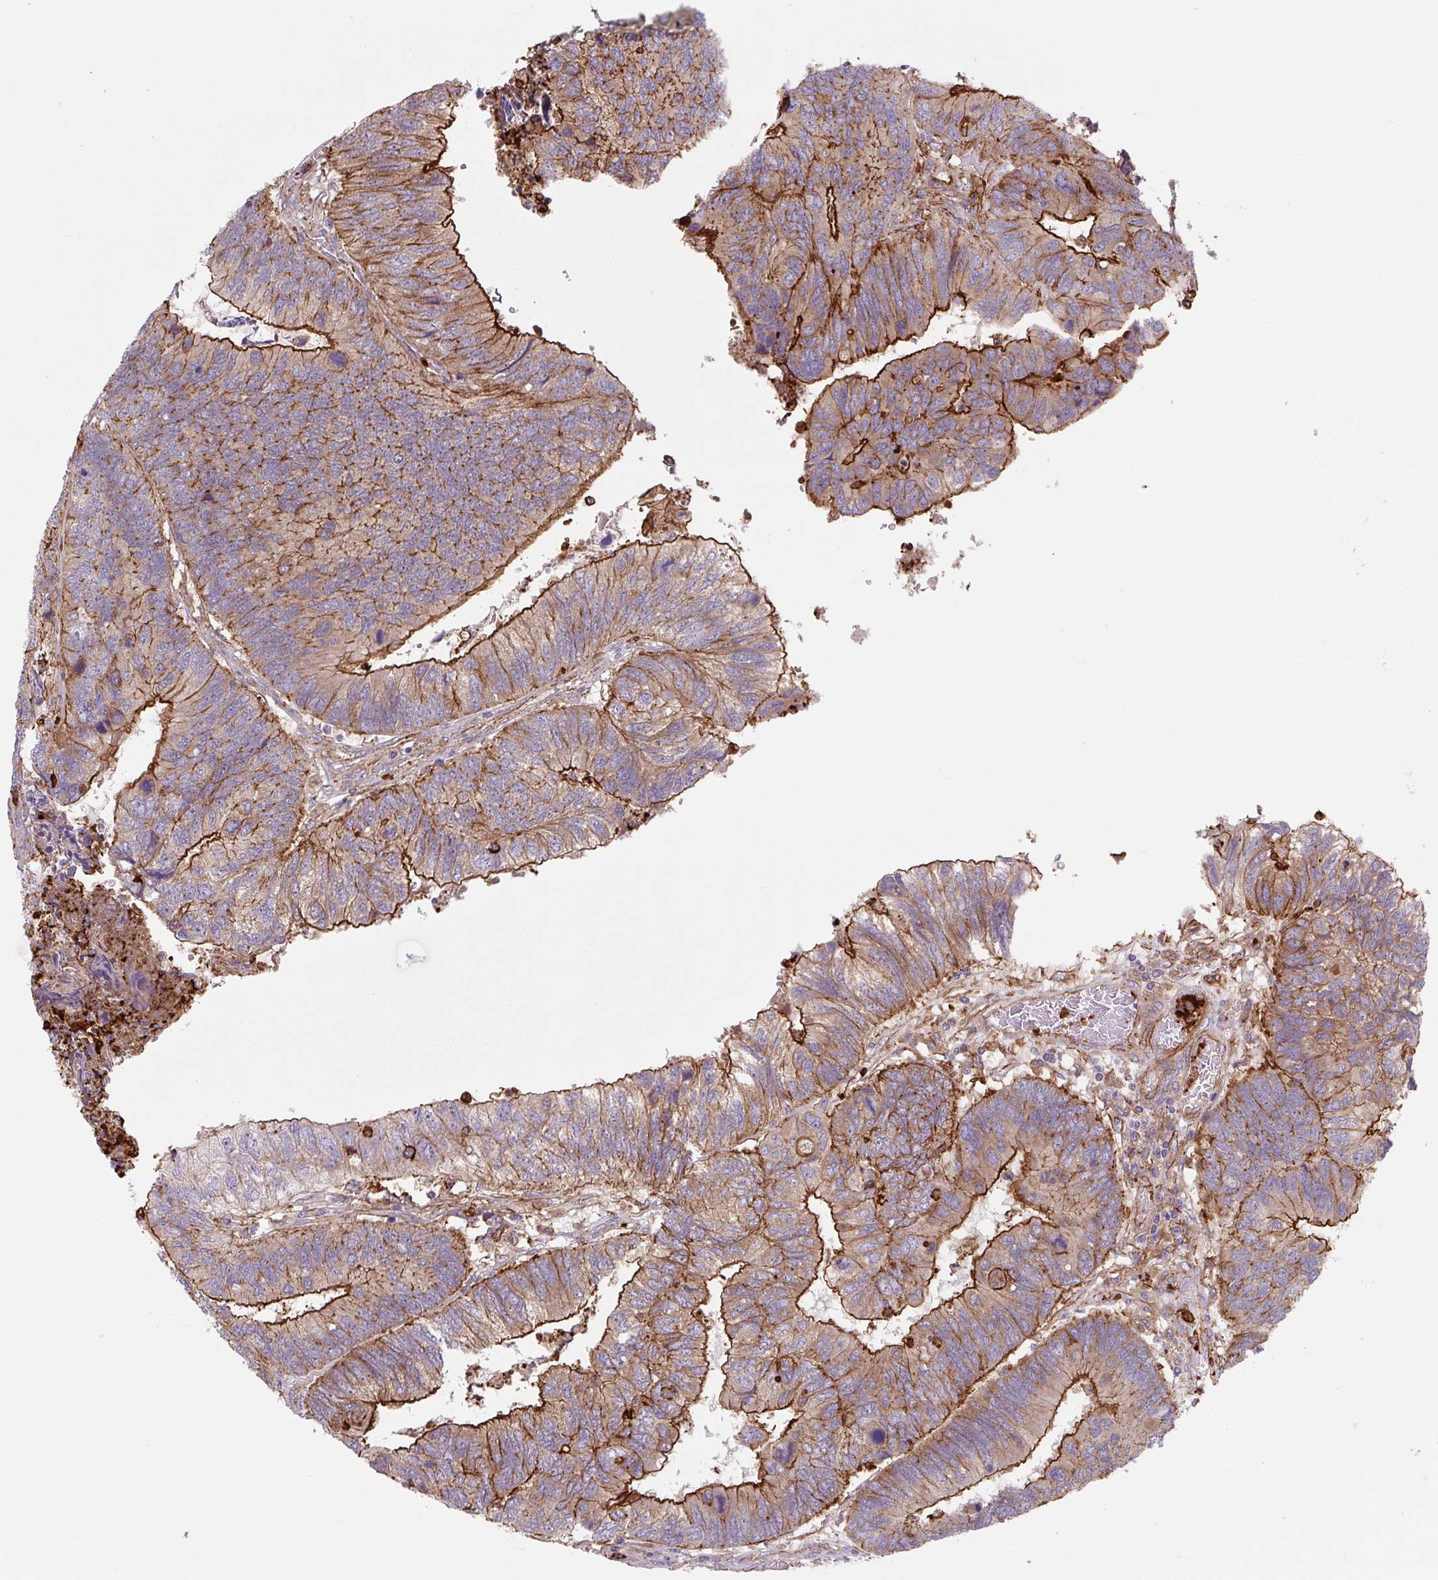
{"staining": {"intensity": "strong", "quantity": ">75%", "location": "cytoplasmic/membranous"}, "tissue": "colorectal cancer", "cell_type": "Tumor cells", "image_type": "cancer", "snomed": [{"axis": "morphology", "description": "Adenocarcinoma, NOS"}, {"axis": "topography", "description": "Colon"}], "caption": "Colorectal adenocarcinoma stained with a protein marker shows strong staining in tumor cells.", "gene": "DHFR2", "patient": {"sex": "female", "age": 67}}